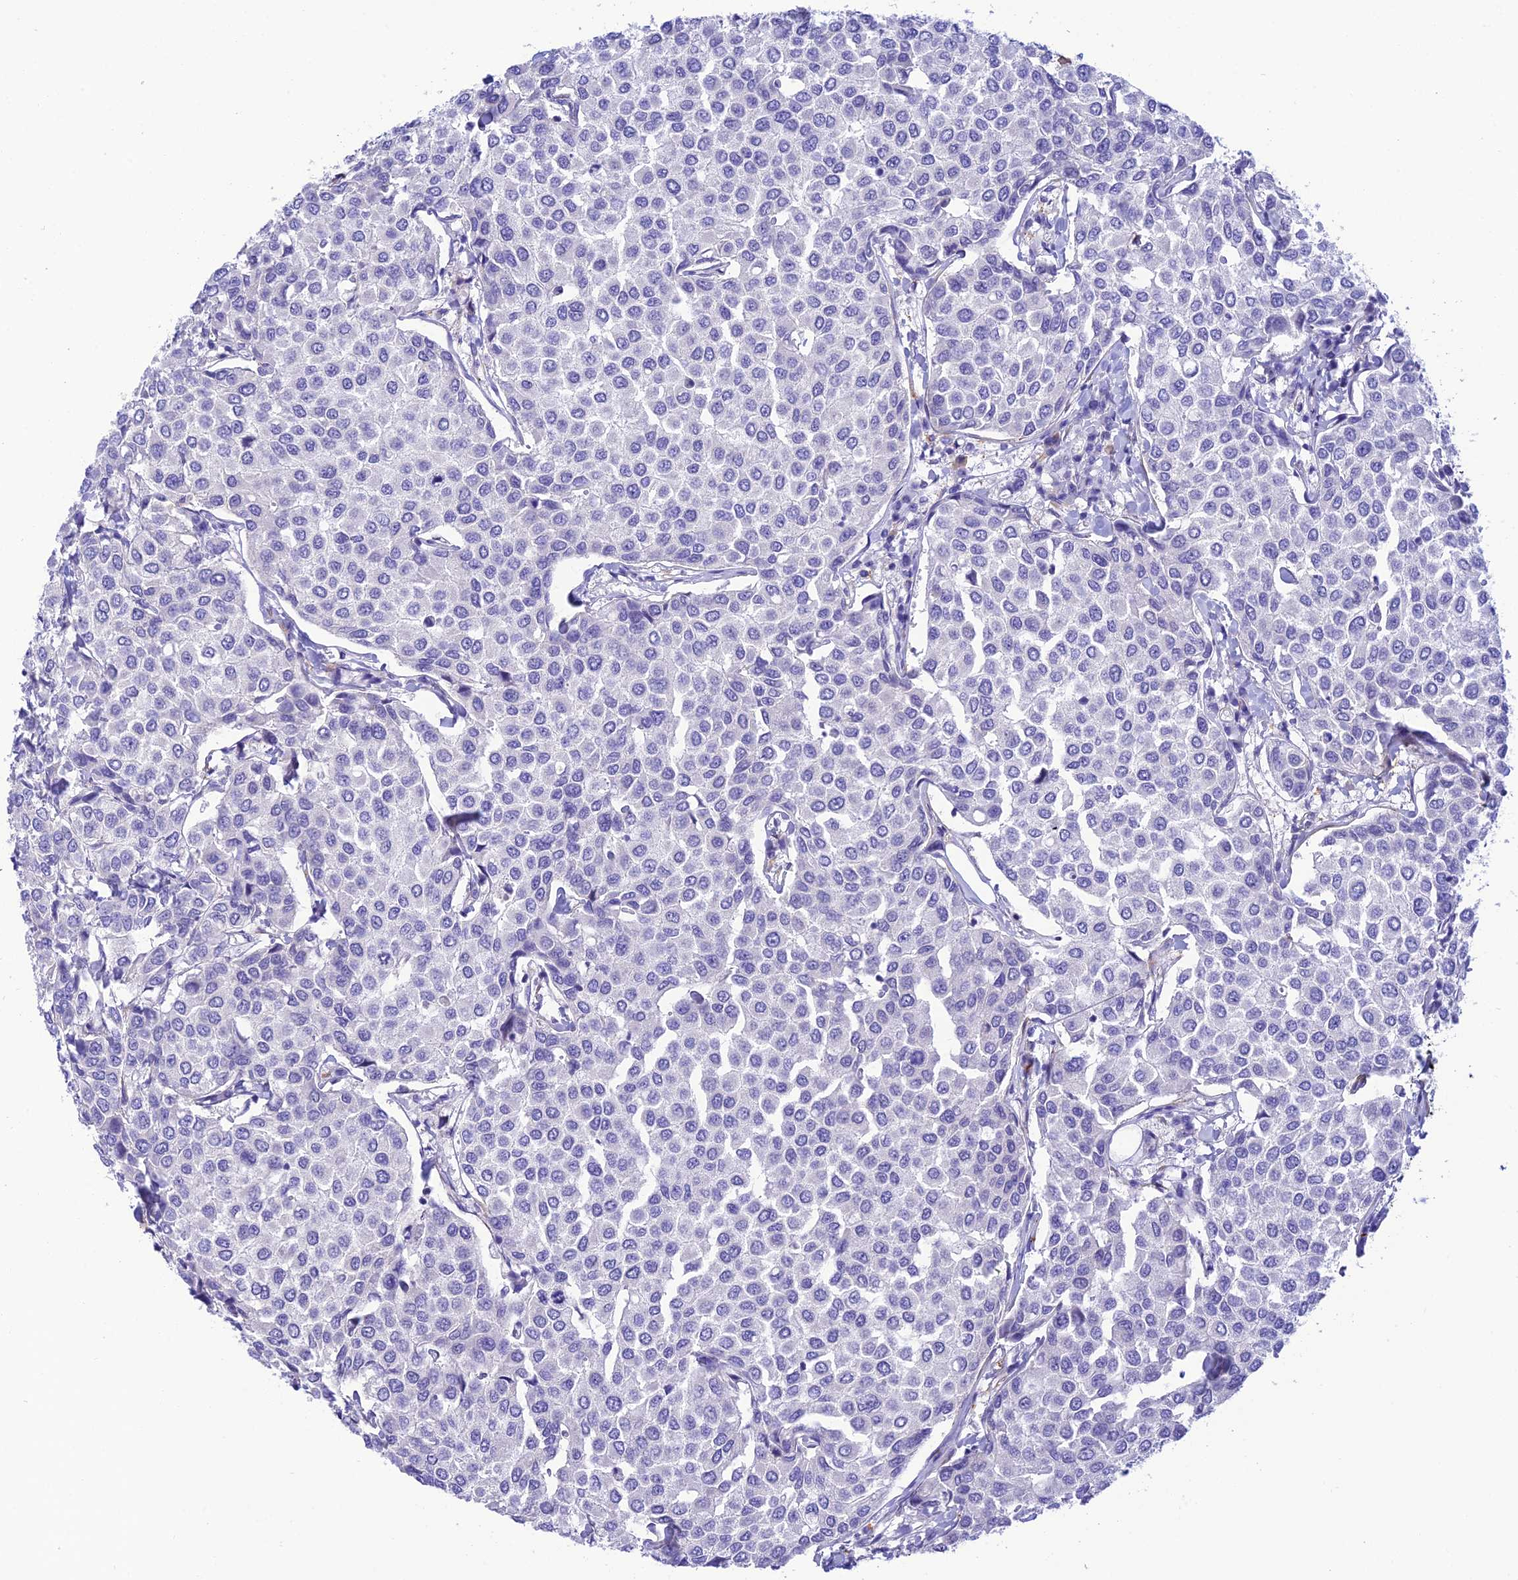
{"staining": {"intensity": "negative", "quantity": "none", "location": "none"}, "tissue": "breast cancer", "cell_type": "Tumor cells", "image_type": "cancer", "snomed": [{"axis": "morphology", "description": "Duct carcinoma"}, {"axis": "topography", "description": "Breast"}], "caption": "An IHC photomicrograph of breast cancer is shown. There is no staining in tumor cells of breast cancer.", "gene": "ZDHHC16", "patient": {"sex": "female", "age": 55}}